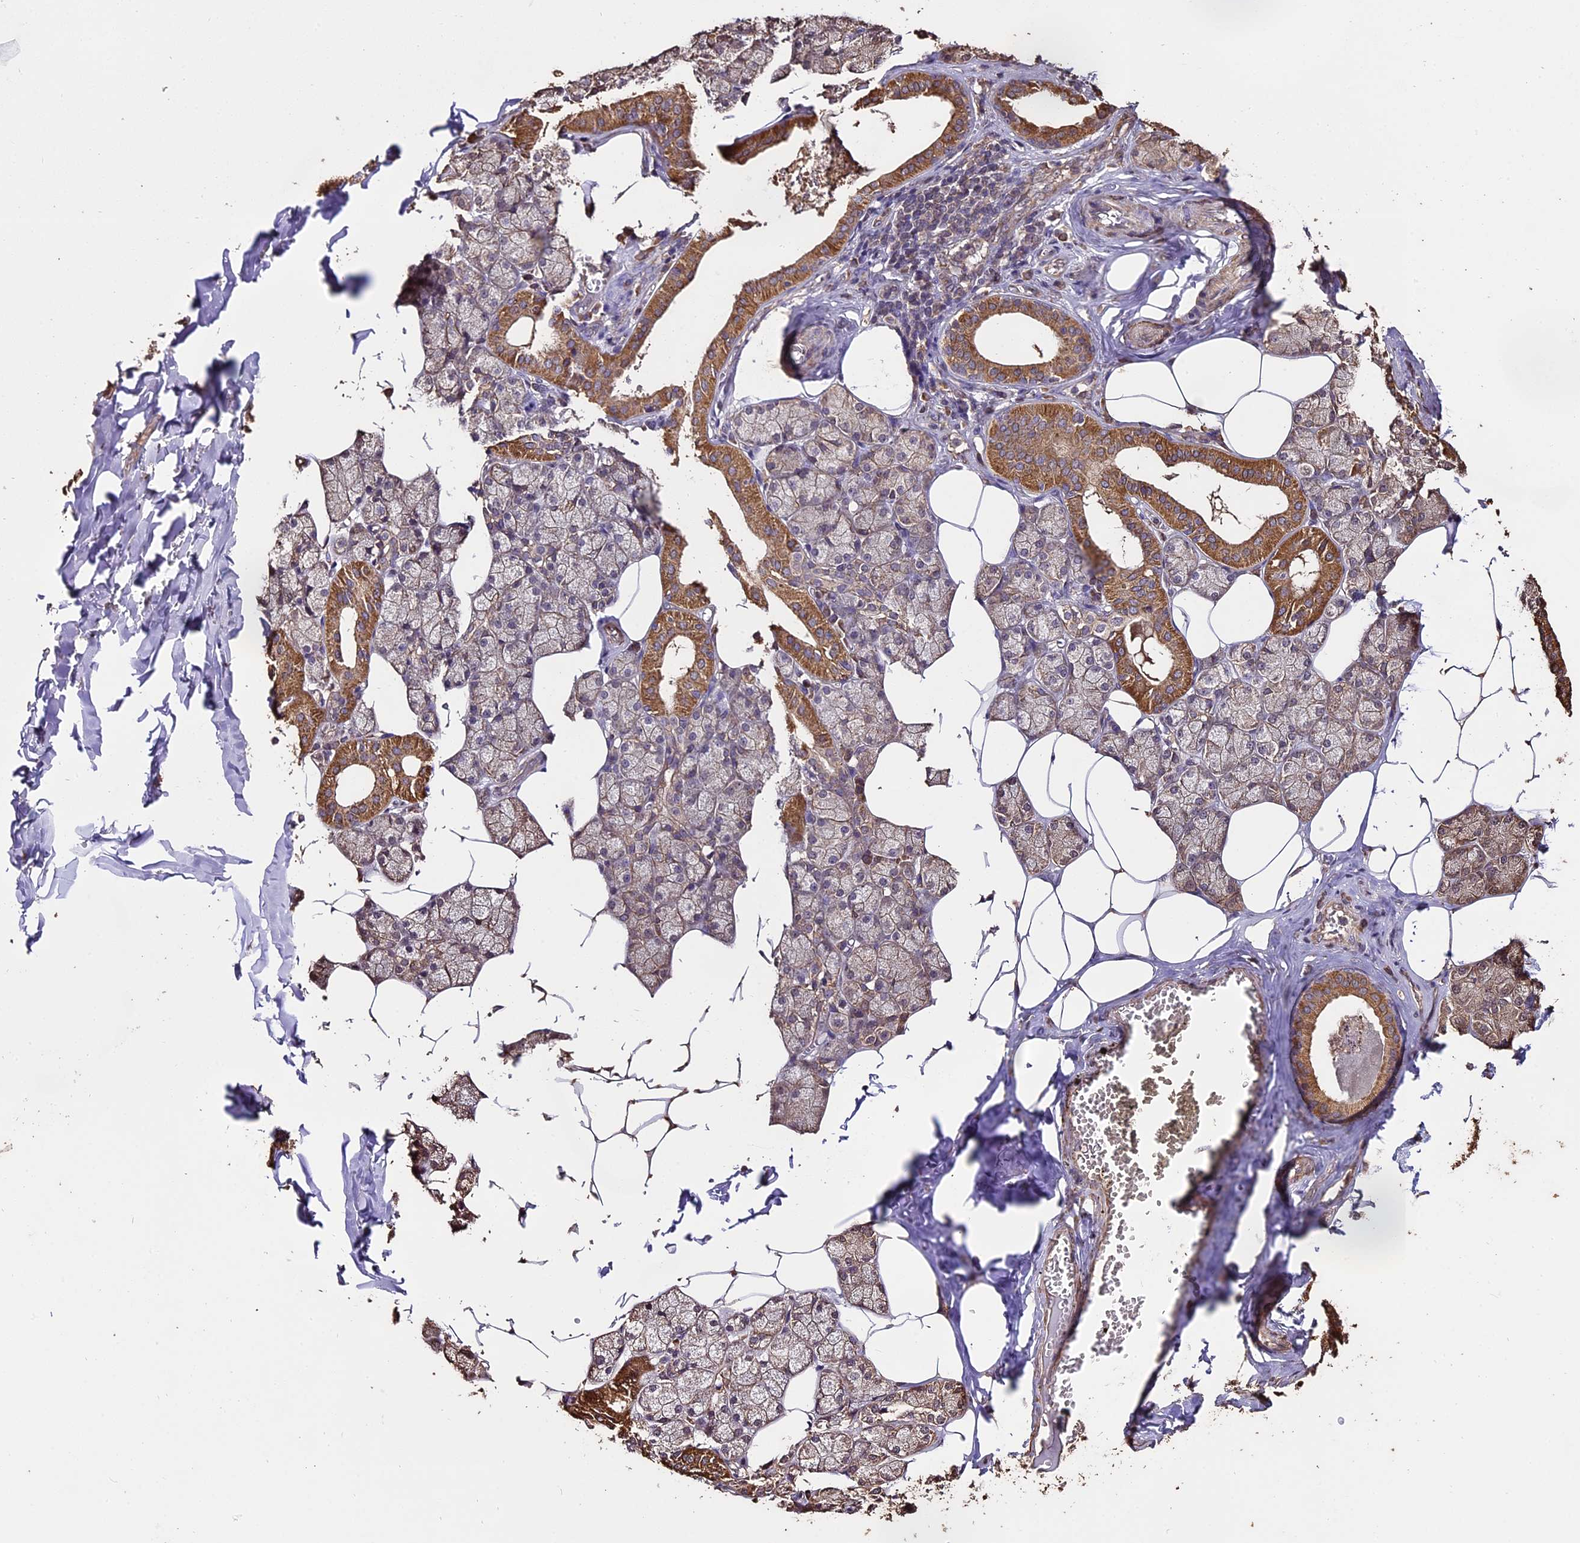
{"staining": {"intensity": "moderate", "quantity": "25%-75%", "location": "cytoplasmic/membranous"}, "tissue": "salivary gland", "cell_type": "Glandular cells", "image_type": "normal", "snomed": [{"axis": "morphology", "description": "Normal tissue, NOS"}, {"axis": "topography", "description": "Salivary gland"}], "caption": "This is an image of immunohistochemistry (IHC) staining of normal salivary gland, which shows moderate expression in the cytoplasmic/membranous of glandular cells.", "gene": "PGPEP1L", "patient": {"sex": "male", "age": 62}}